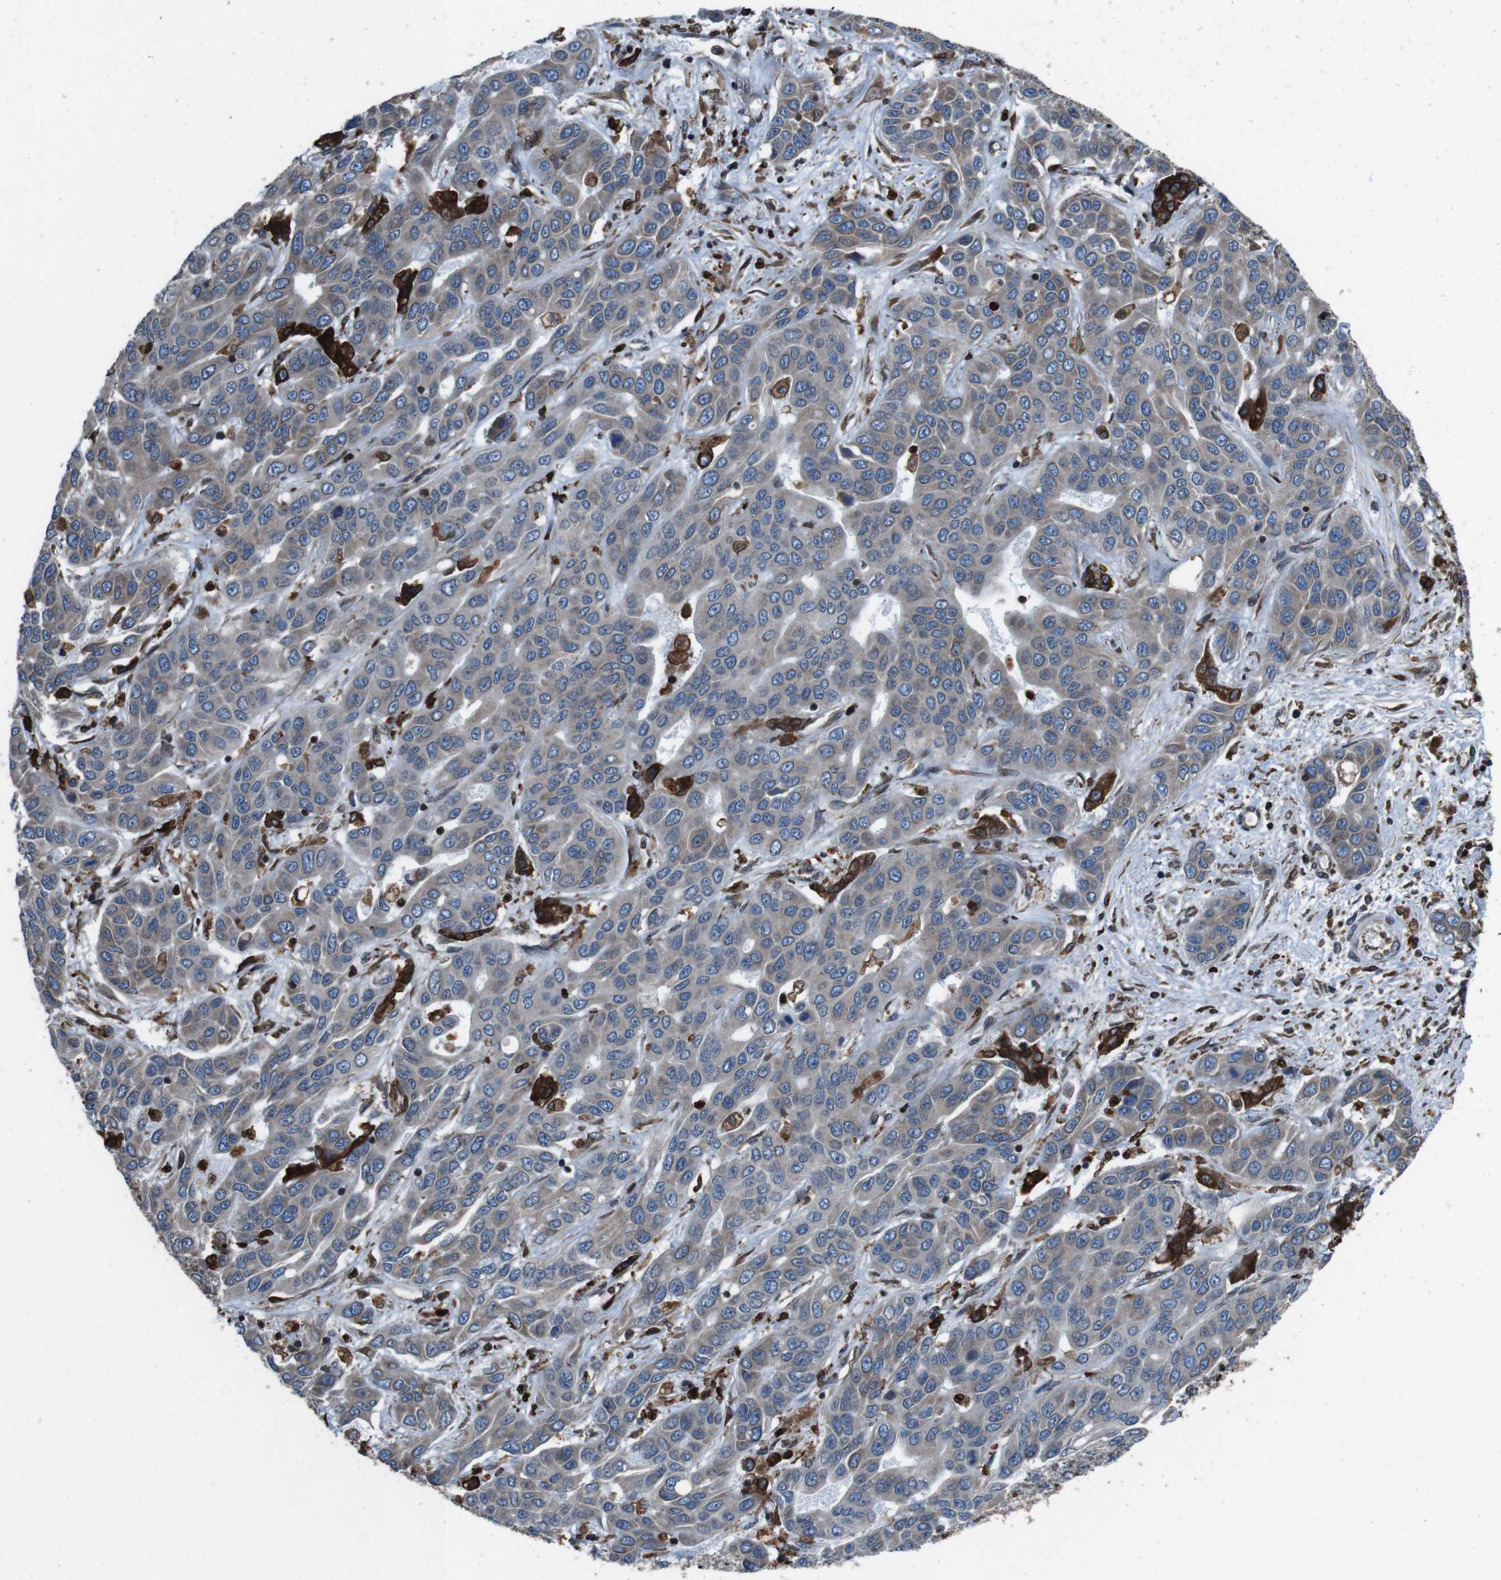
{"staining": {"intensity": "weak", "quantity": "25%-75%", "location": "cytoplasmic/membranous"}, "tissue": "liver cancer", "cell_type": "Tumor cells", "image_type": "cancer", "snomed": [{"axis": "morphology", "description": "Cholangiocarcinoma"}, {"axis": "topography", "description": "Liver"}], "caption": "About 25%-75% of tumor cells in liver cholangiocarcinoma show weak cytoplasmic/membranous protein staining as visualized by brown immunohistochemical staining.", "gene": "APMAP", "patient": {"sex": "female", "age": 52}}